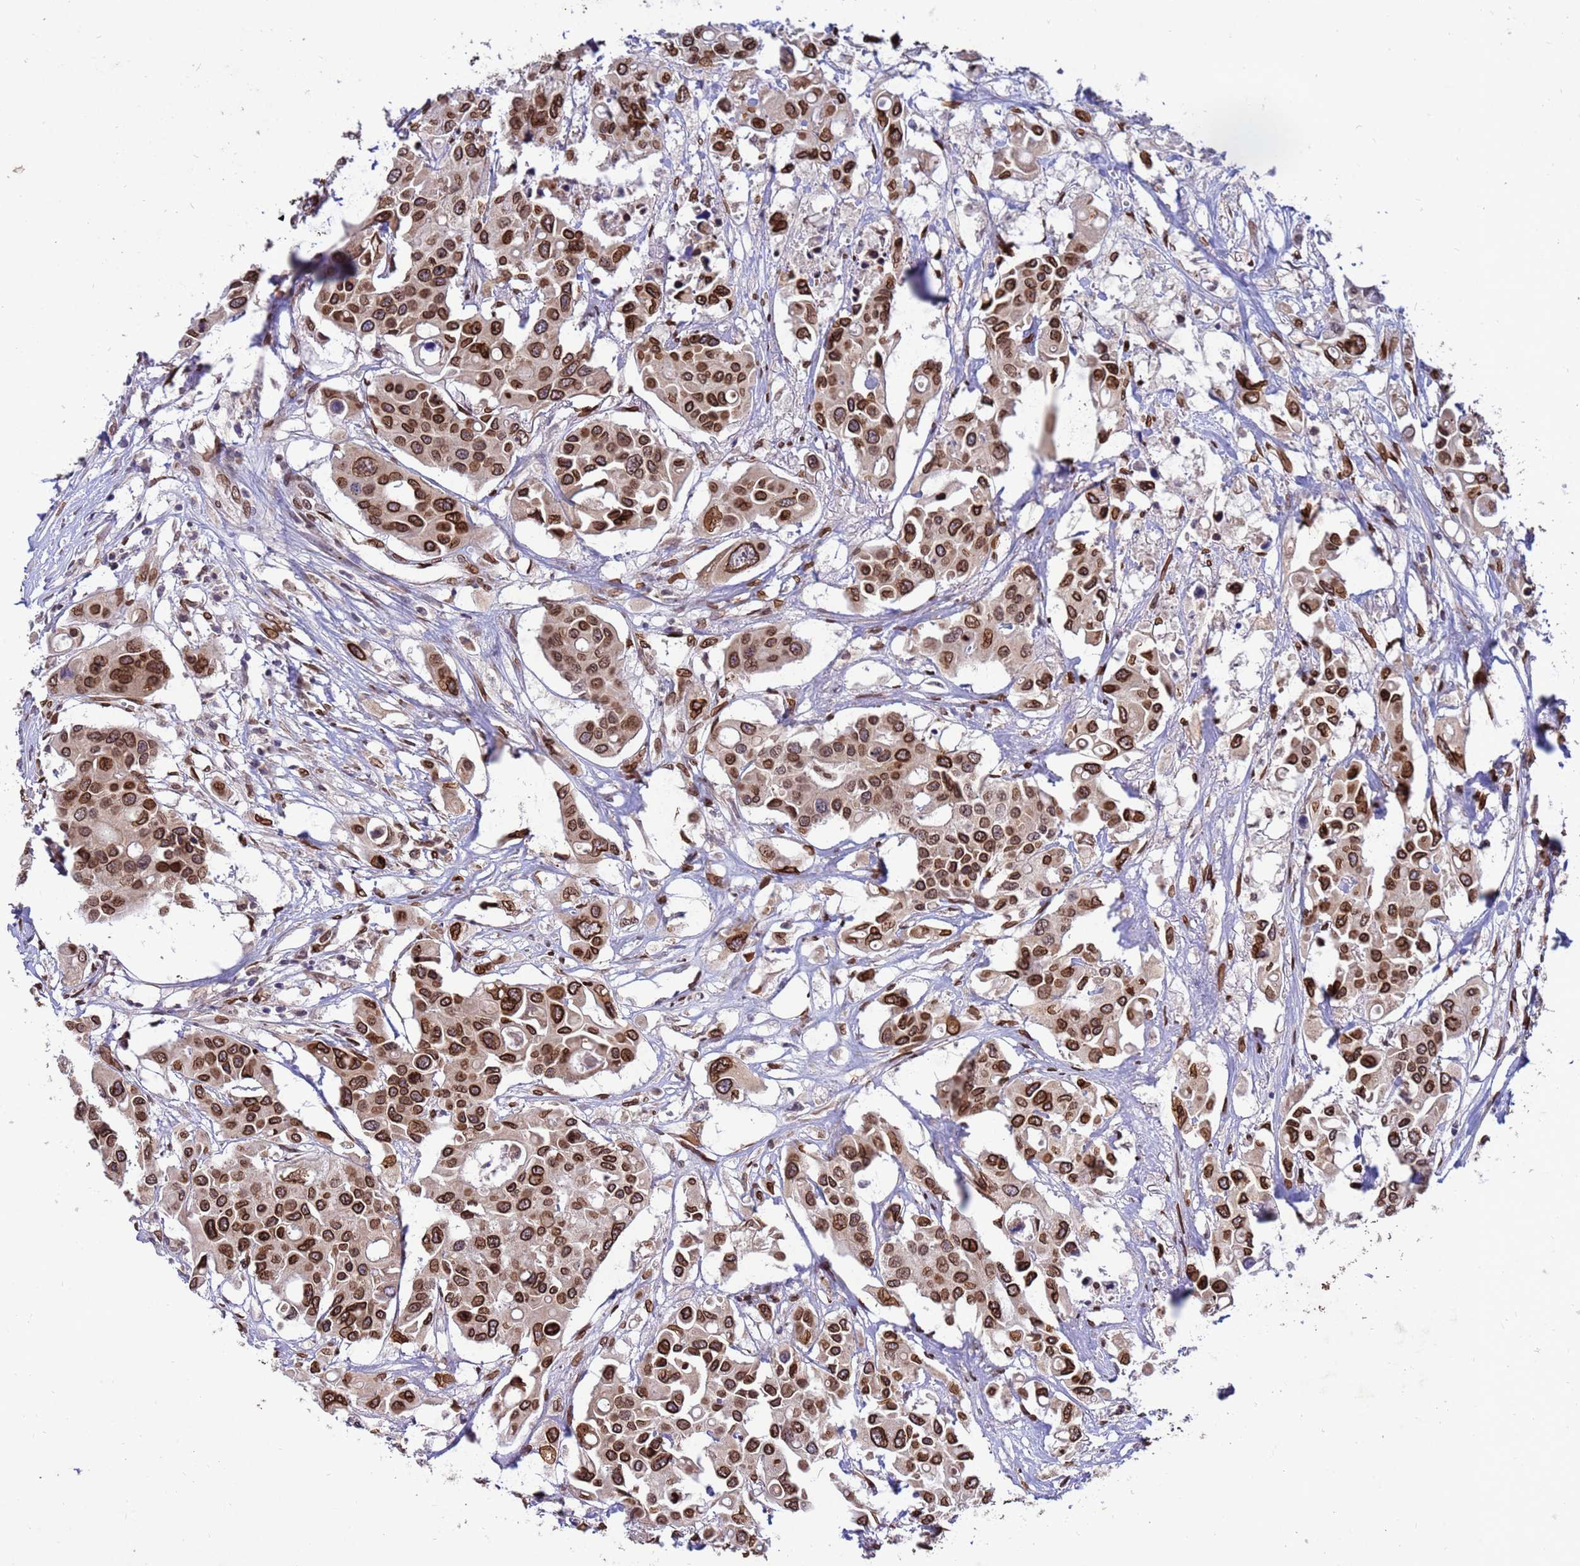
{"staining": {"intensity": "strong", "quantity": ">75%", "location": "cytoplasmic/membranous,nuclear"}, "tissue": "colorectal cancer", "cell_type": "Tumor cells", "image_type": "cancer", "snomed": [{"axis": "morphology", "description": "Adenocarcinoma, NOS"}, {"axis": "topography", "description": "Colon"}], "caption": "Colorectal cancer stained with immunohistochemistry (IHC) shows strong cytoplasmic/membranous and nuclear staining in about >75% of tumor cells.", "gene": "GPR135", "patient": {"sex": "male", "age": 77}}